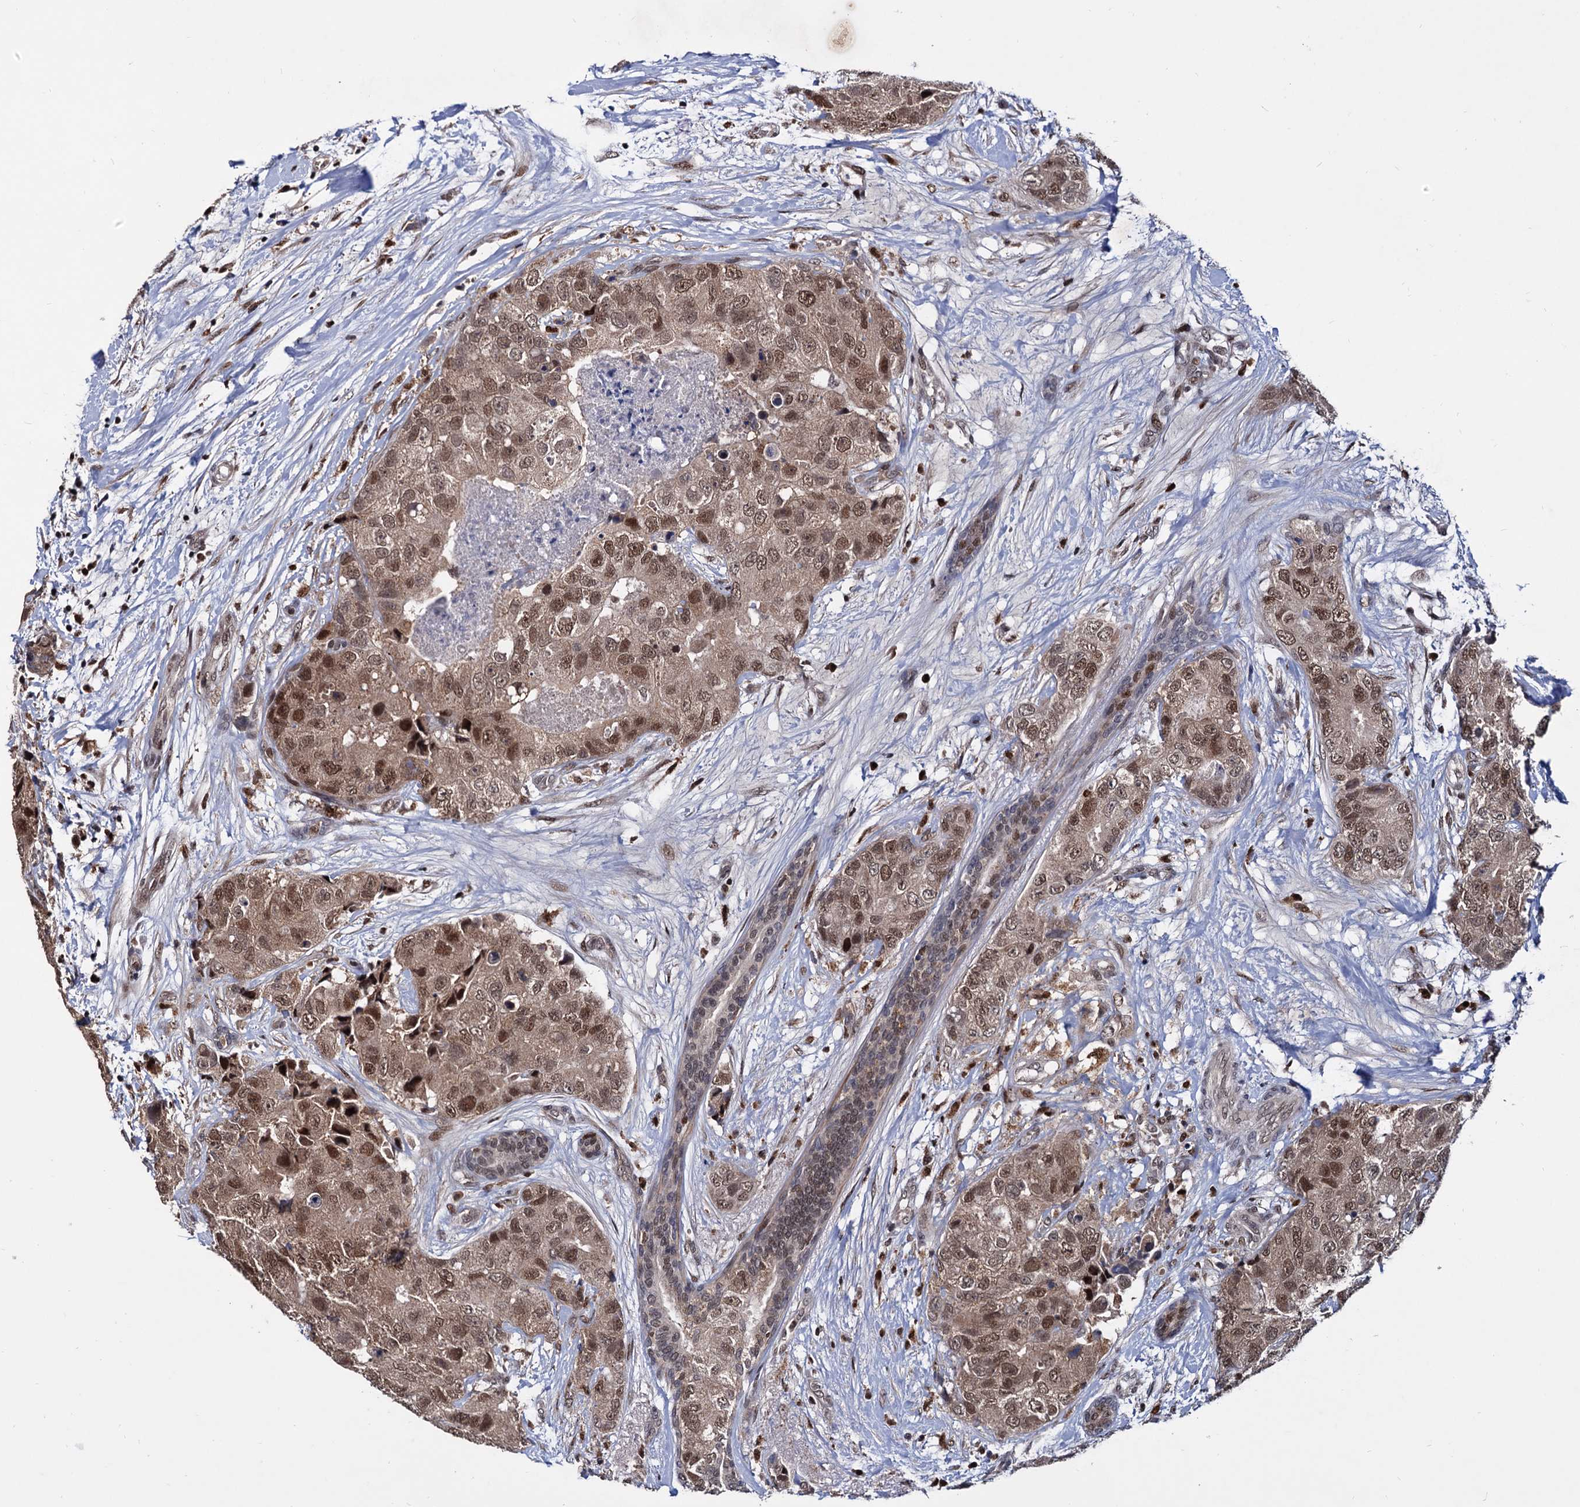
{"staining": {"intensity": "moderate", "quantity": ">75%", "location": "cytoplasmic/membranous,nuclear"}, "tissue": "breast cancer", "cell_type": "Tumor cells", "image_type": "cancer", "snomed": [{"axis": "morphology", "description": "Duct carcinoma"}, {"axis": "topography", "description": "Breast"}], "caption": "Tumor cells show moderate cytoplasmic/membranous and nuclear positivity in approximately >75% of cells in breast infiltrating ductal carcinoma. (brown staining indicates protein expression, while blue staining denotes nuclei).", "gene": "RNASEH2B", "patient": {"sex": "female", "age": 62}}